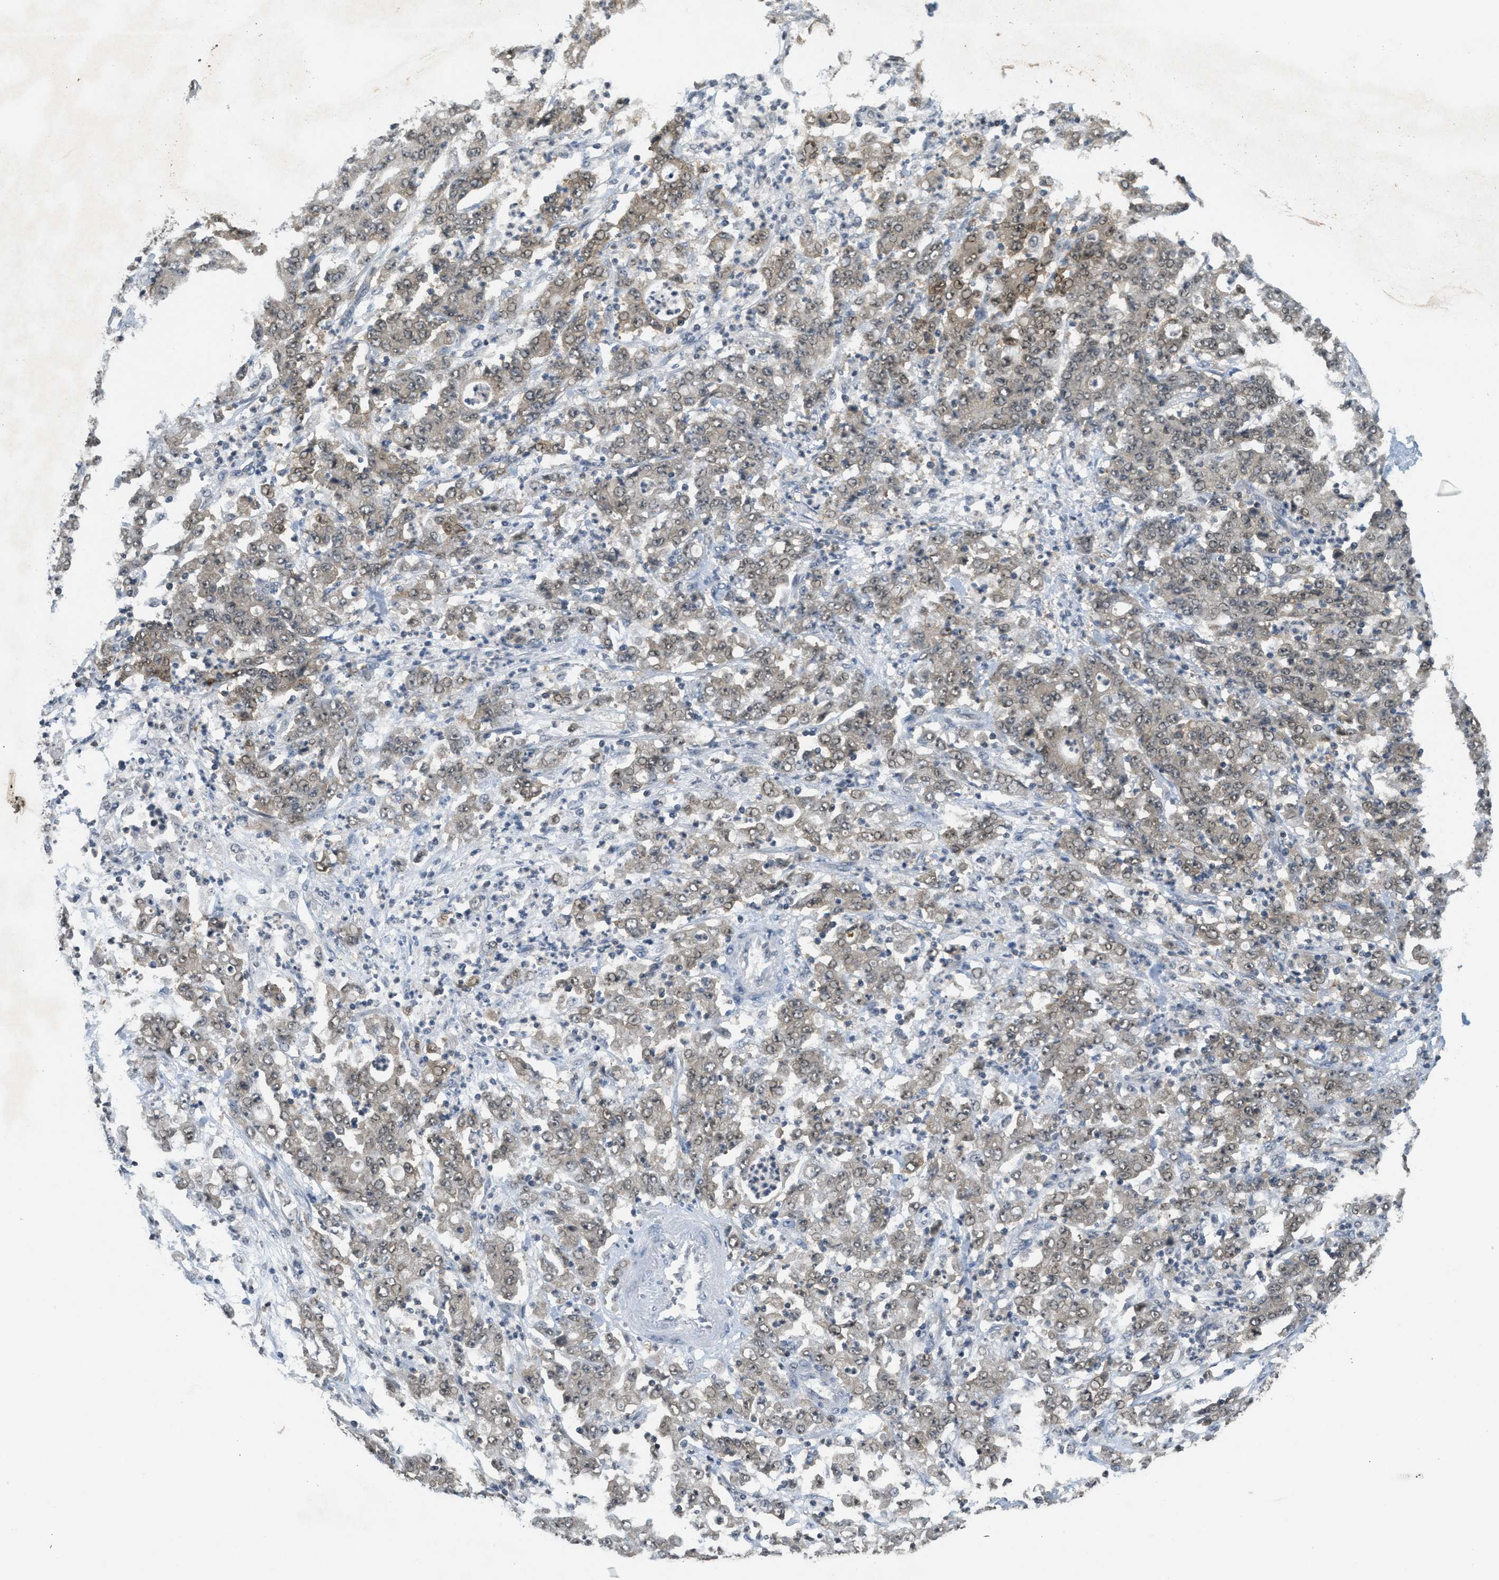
{"staining": {"intensity": "weak", "quantity": ">75%", "location": "cytoplasmic/membranous,nuclear"}, "tissue": "stomach cancer", "cell_type": "Tumor cells", "image_type": "cancer", "snomed": [{"axis": "morphology", "description": "Adenocarcinoma, NOS"}, {"axis": "topography", "description": "Stomach, lower"}], "caption": "Stomach cancer stained for a protein (brown) displays weak cytoplasmic/membranous and nuclear positive expression in approximately >75% of tumor cells.", "gene": "DNAJB1", "patient": {"sex": "female", "age": 71}}